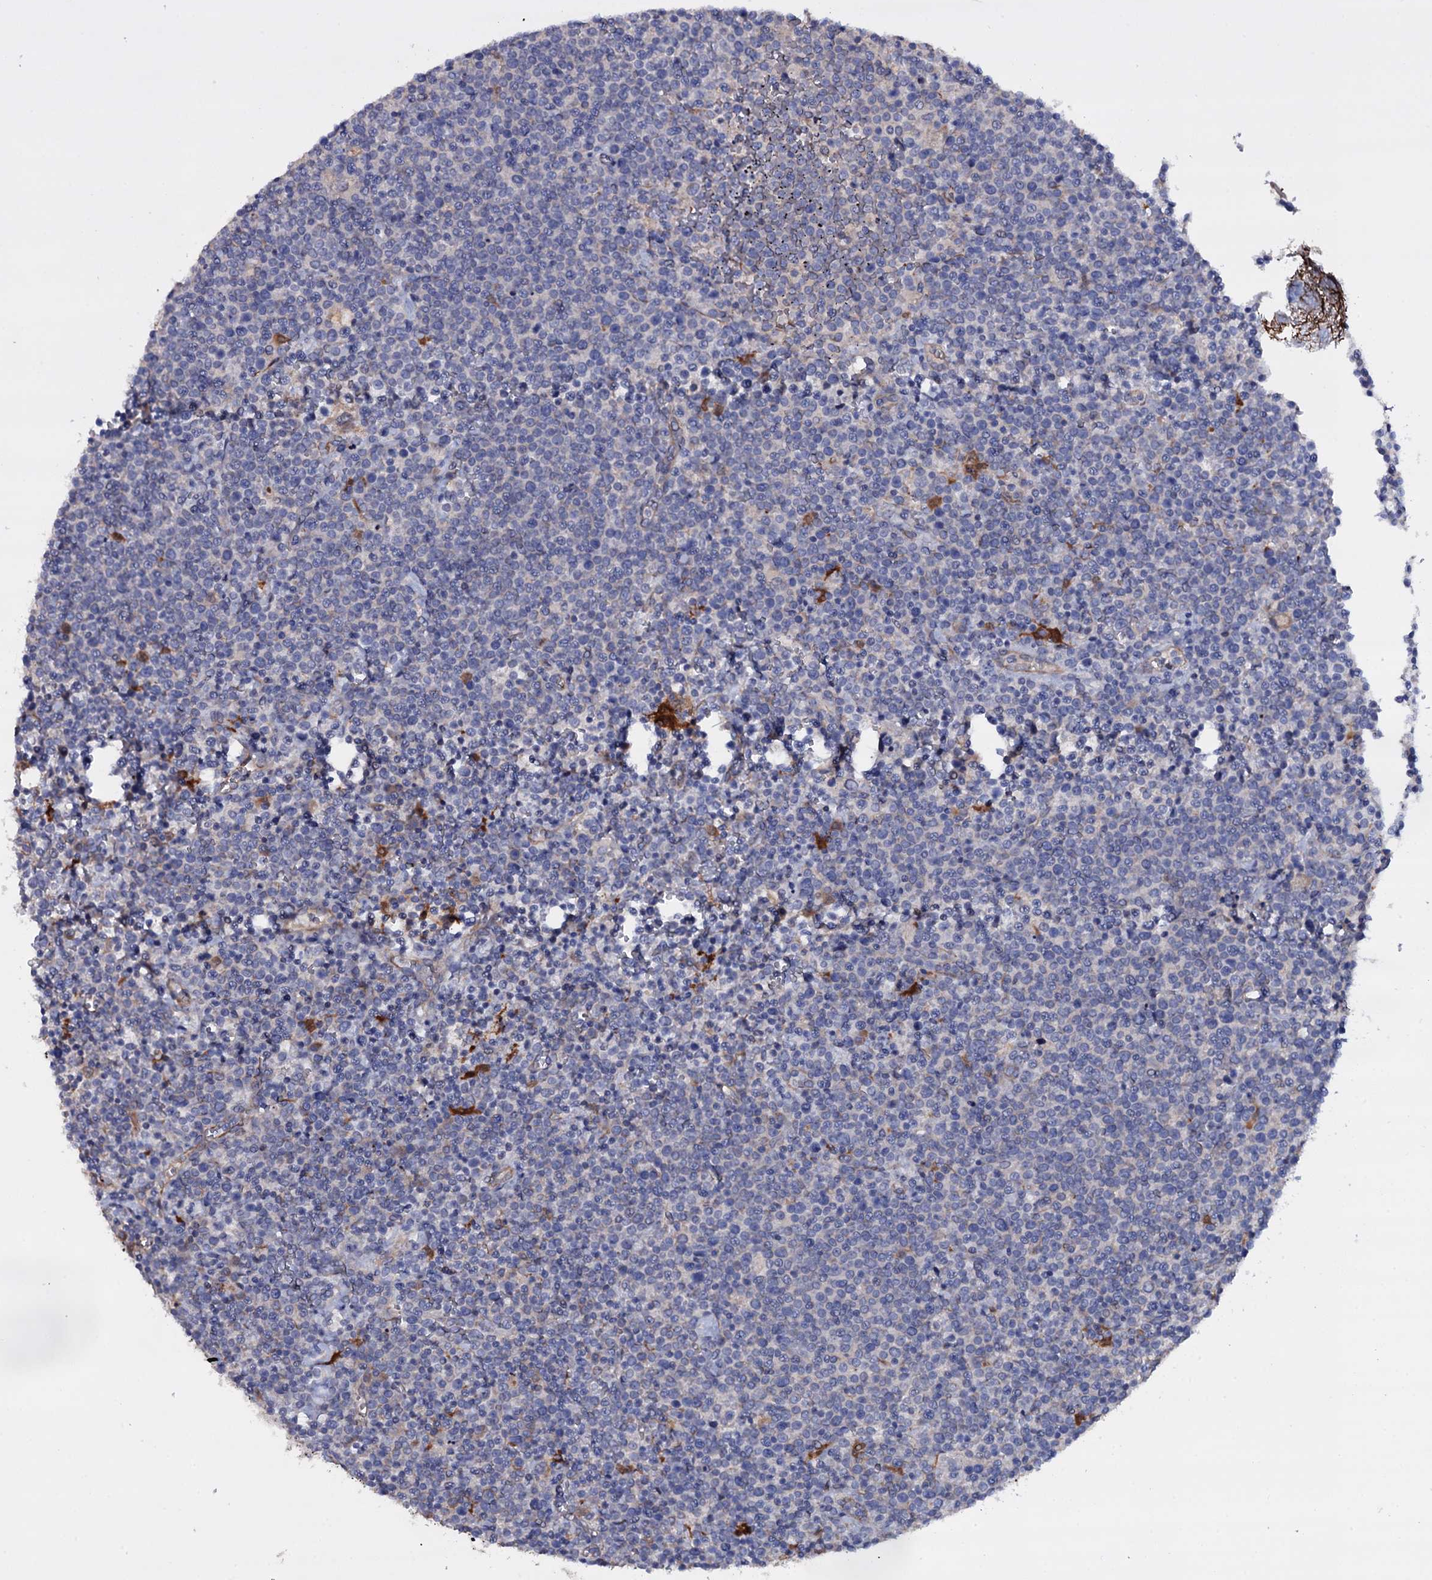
{"staining": {"intensity": "negative", "quantity": "none", "location": "none"}, "tissue": "lymphoma", "cell_type": "Tumor cells", "image_type": "cancer", "snomed": [{"axis": "morphology", "description": "Malignant lymphoma, non-Hodgkin's type, High grade"}, {"axis": "topography", "description": "Lymph node"}], "caption": "Tumor cells are negative for protein expression in human lymphoma.", "gene": "BCL2L14", "patient": {"sex": "male", "age": 61}}